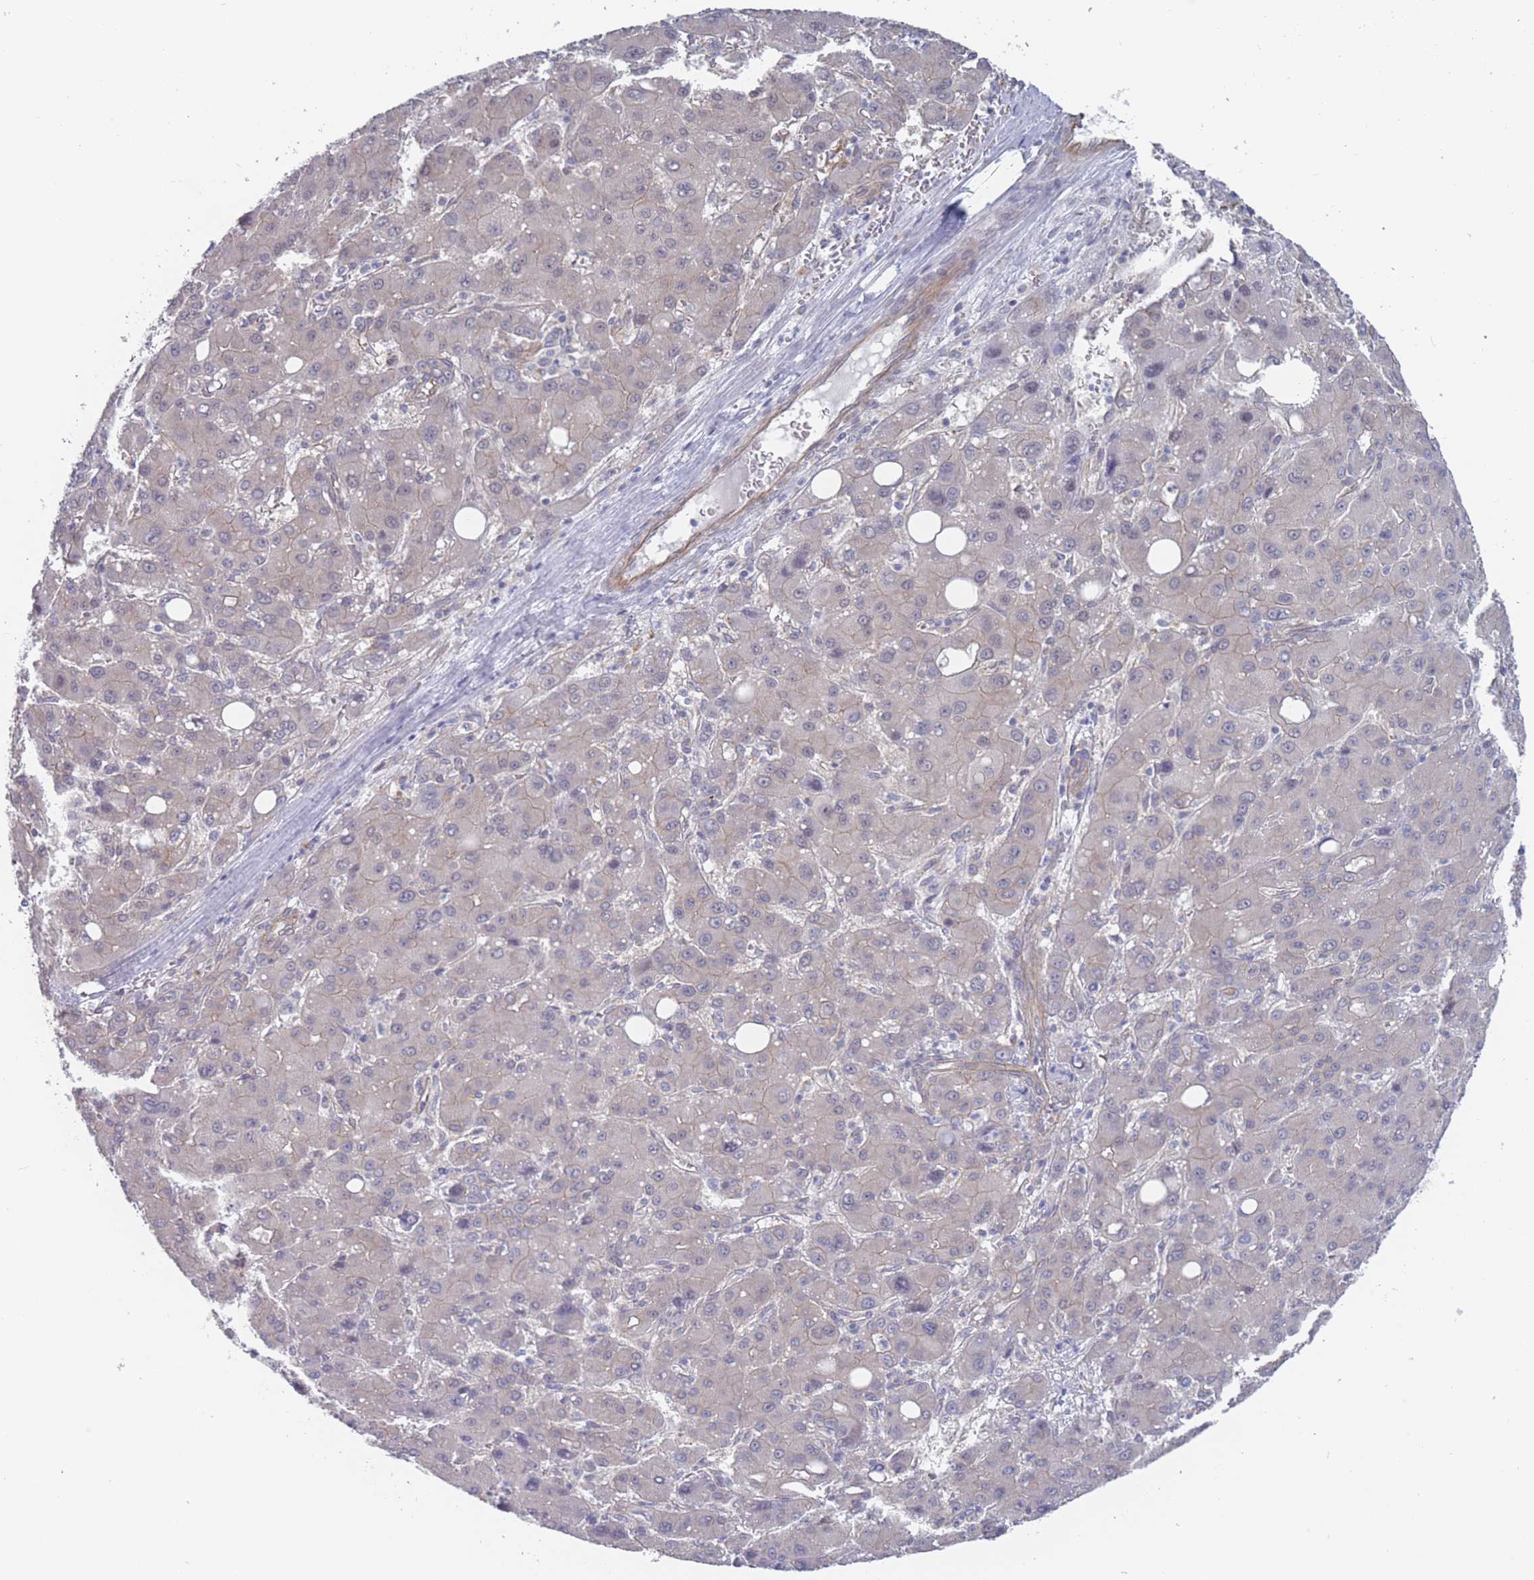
{"staining": {"intensity": "negative", "quantity": "none", "location": "none"}, "tissue": "liver cancer", "cell_type": "Tumor cells", "image_type": "cancer", "snomed": [{"axis": "morphology", "description": "Carcinoma, Hepatocellular, NOS"}, {"axis": "topography", "description": "Liver"}], "caption": "A photomicrograph of human liver cancer is negative for staining in tumor cells.", "gene": "SLC1A6", "patient": {"sex": "male", "age": 55}}